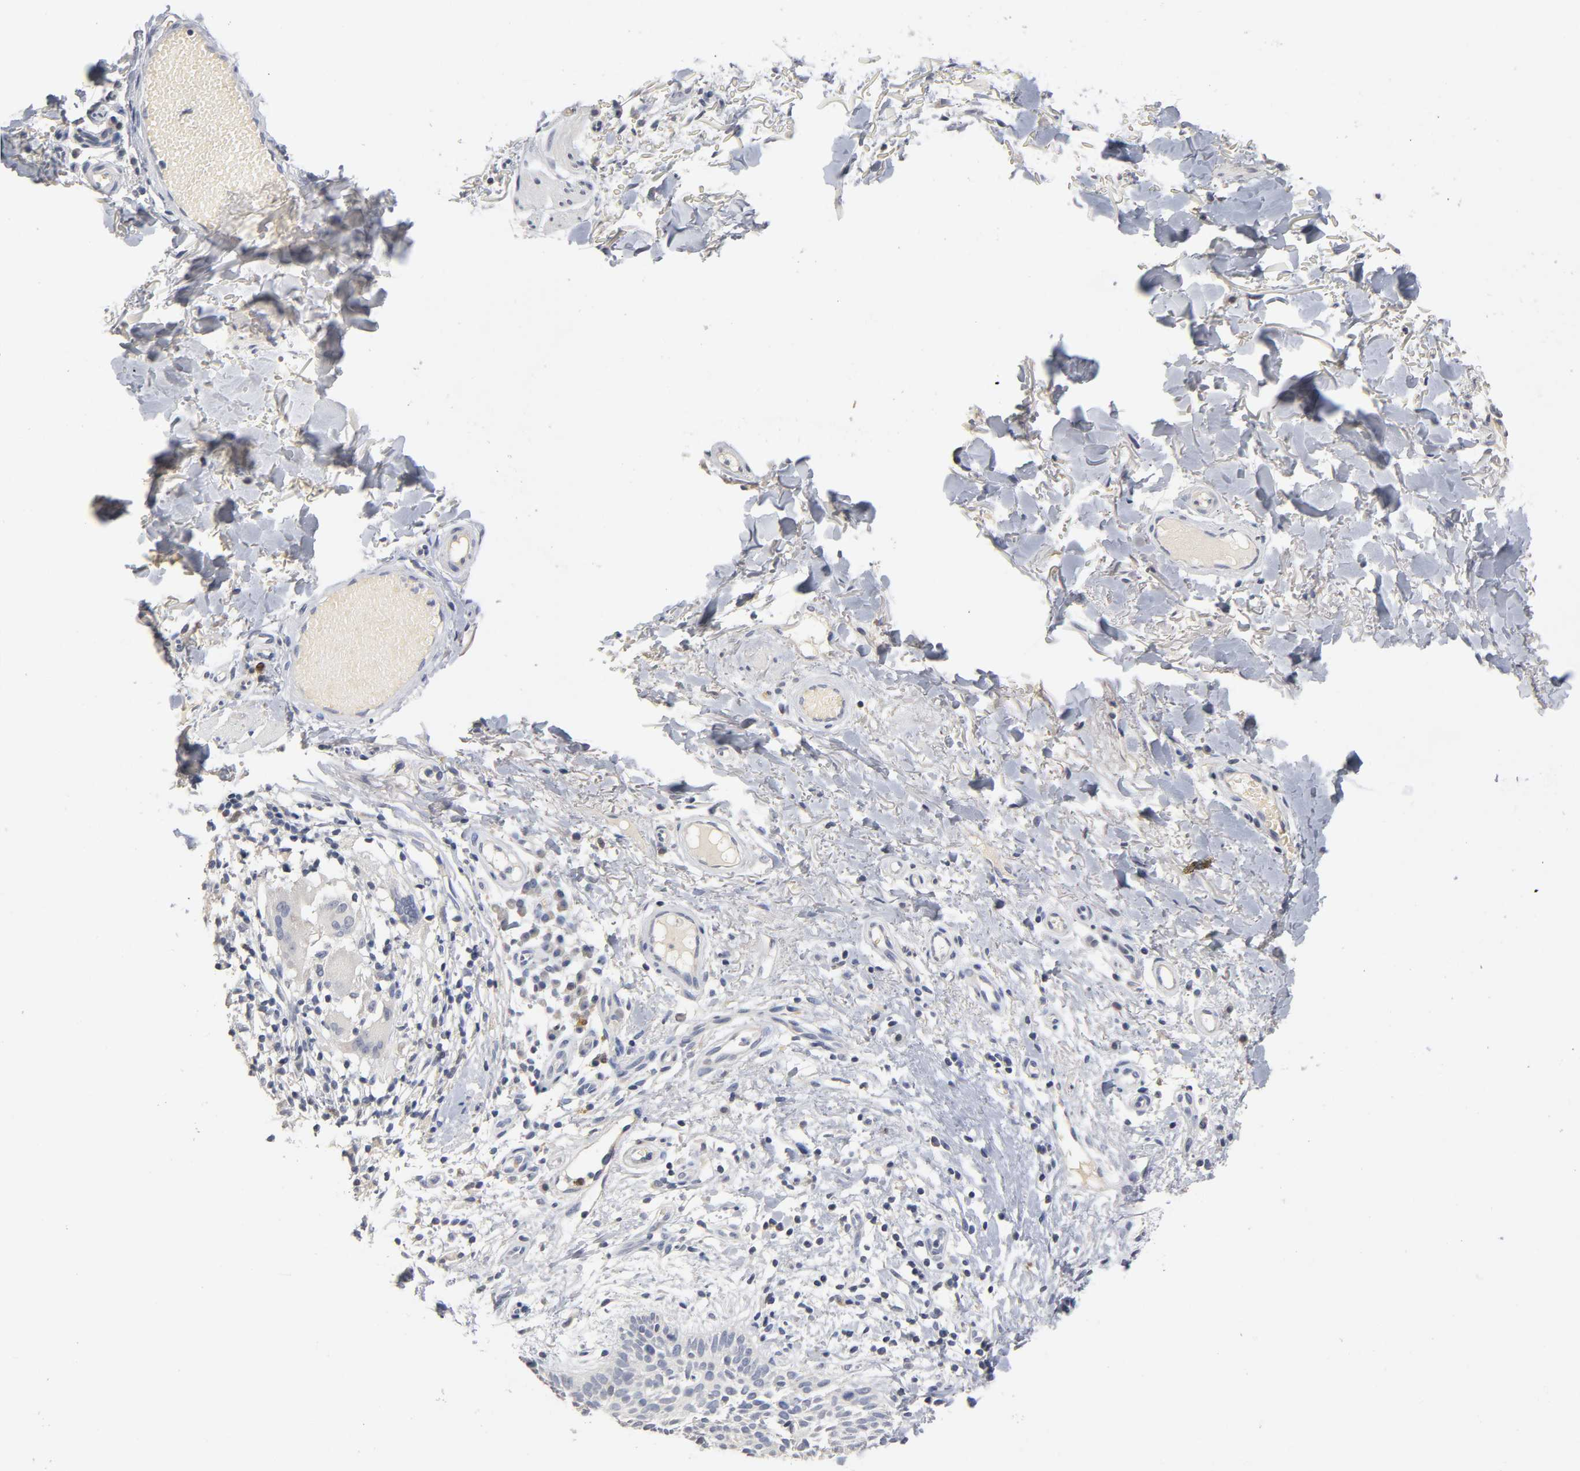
{"staining": {"intensity": "negative", "quantity": "none", "location": "none"}, "tissue": "skin cancer", "cell_type": "Tumor cells", "image_type": "cancer", "snomed": [{"axis": "morphology", "description": "Fibrosis, NOS"}, {"axis": "morphology", "description": "Basal cell carcinoma"}, {"axis": "topography", "description": "Skin"}], "caption": "High magnification brightfield microscopy of skin cancer (basal cell carcinoma) stained with DAB (3,3'-diaminobenzidine) (brown) and counterstained with hematoxylin (blue): tumor cells show no significant expression.", "gene": "OVOL1", "patient": {"sex": "male", "age": 76}}